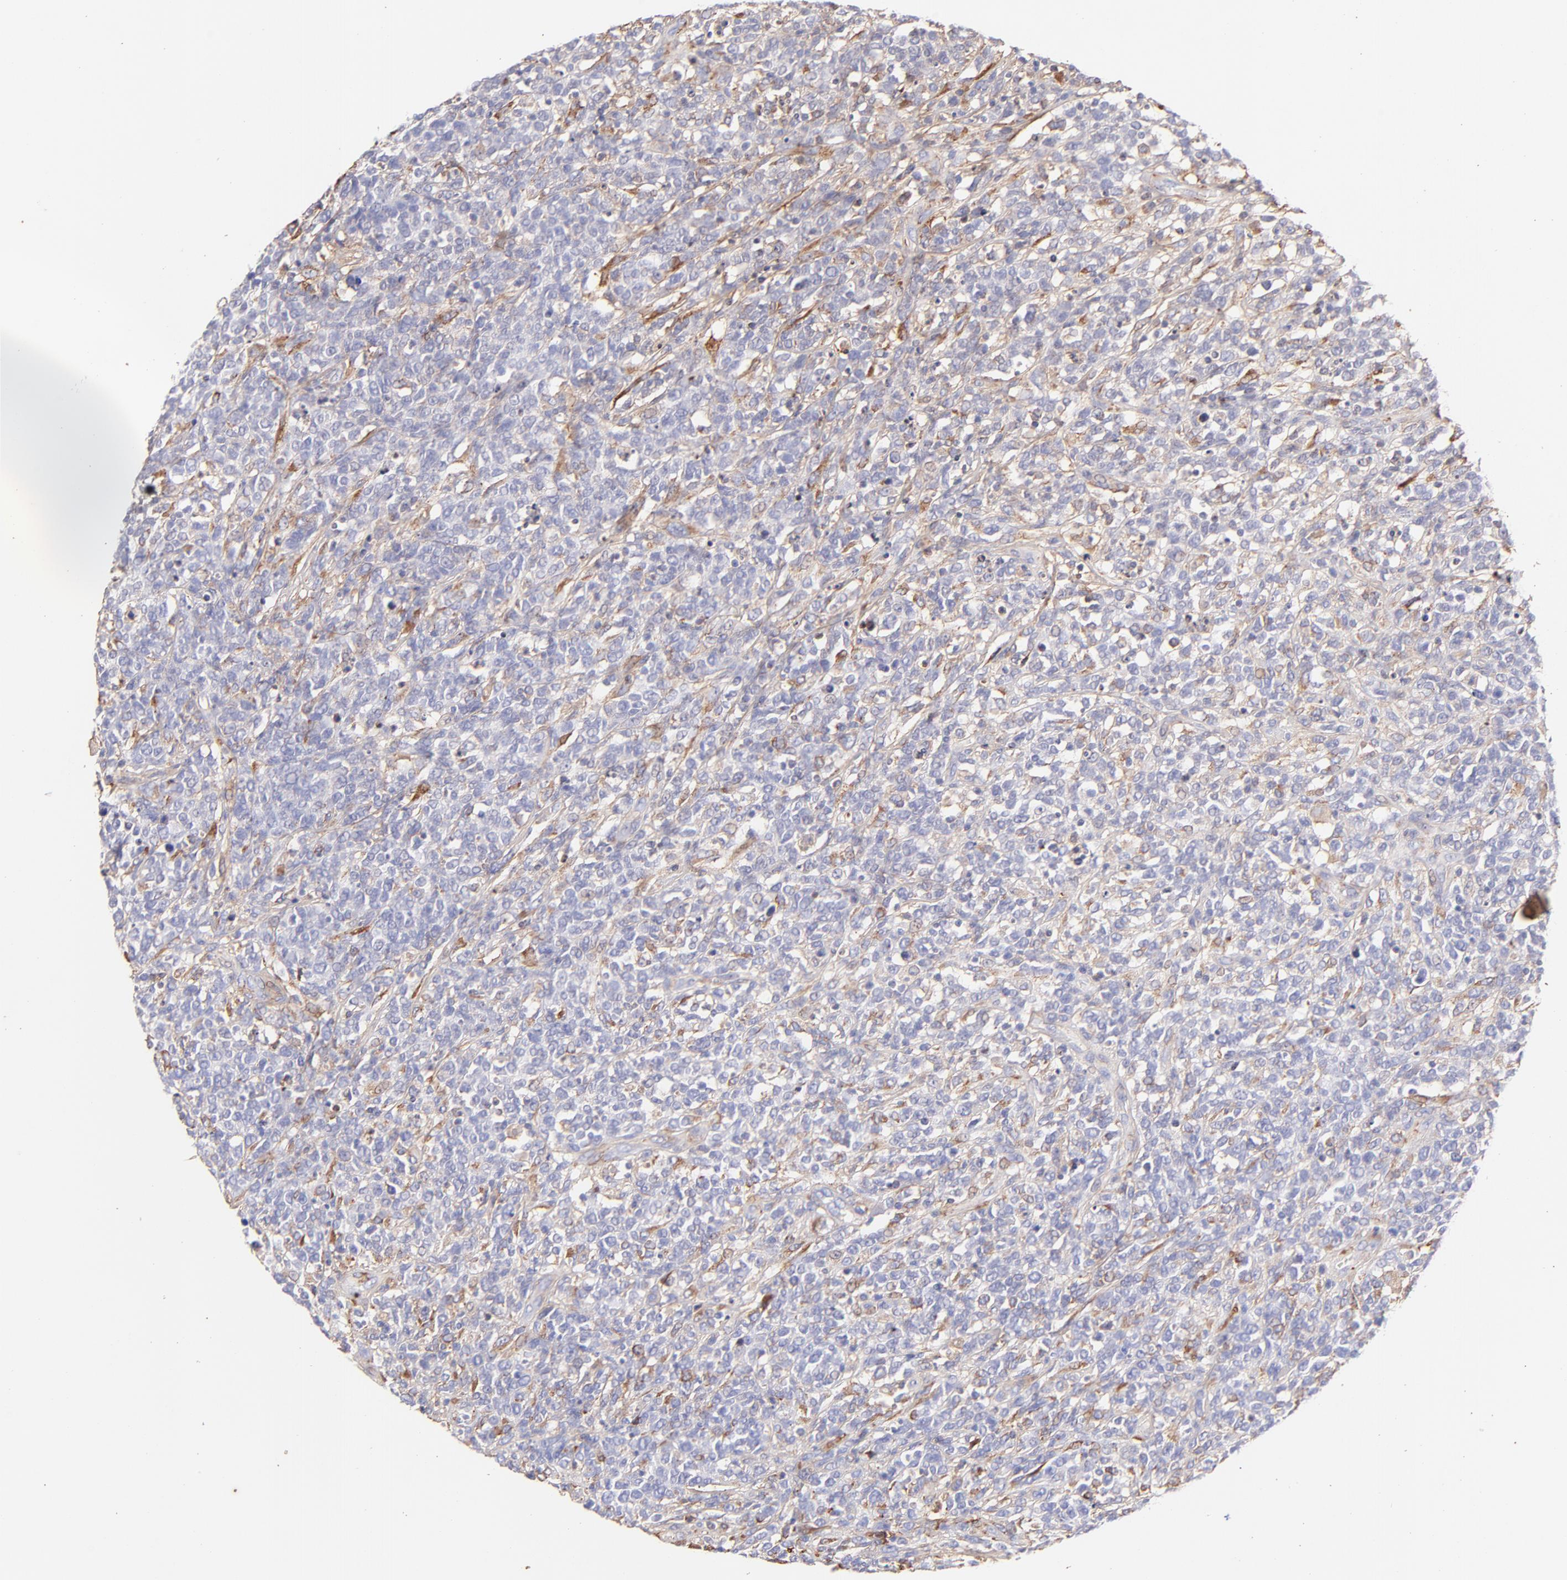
{"staining": {"intensity": "weak", "quantity": "<25%", "location": "cytoplasmic/membranous"}, "tissue": "lymphoma", "cell_type": "Tumor cells", "image_type": "cancer", "snomed": [{"axis": "morphology", "description": "Malignant lymphoma, non-Hodgkin's type, High grade"}, {"axis": "topography", "description": "Lymph node"}], "caption": "DAB (3,3'-diaminobenzidine) immunohistochemical staining of human lymphoma shows no significant expression in tumor cells.", "gene": "BGN", "patient": {"sex": "female", "age": 73}}